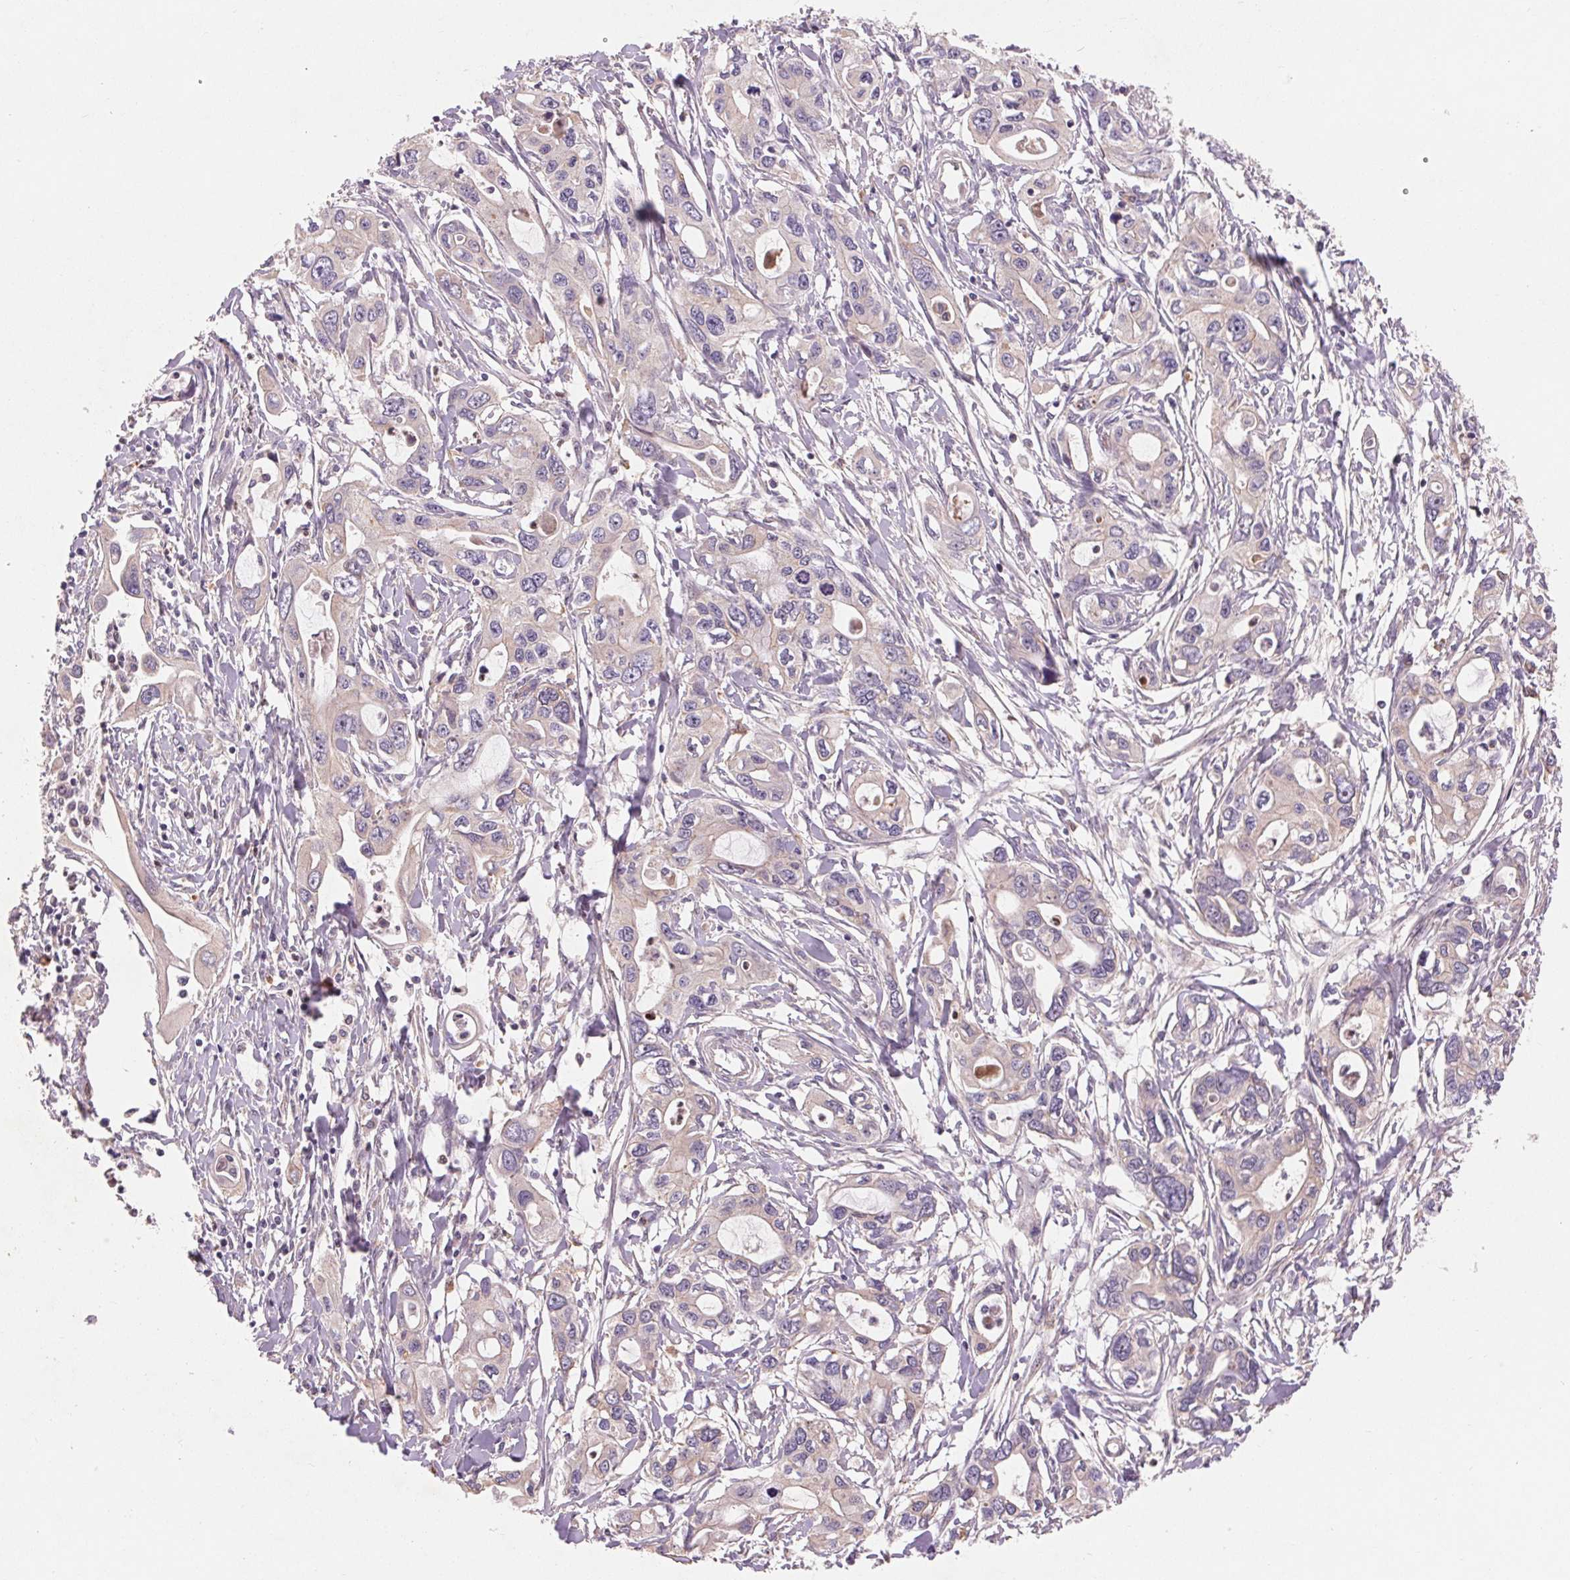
{"staining": {"intensity": "negative", "quantity": "none", "location": "none"}, "tissue": "pancreatic cancer", "cell_type": "Tumor cells", "image_type": "cancer", "snomed": [{"axis": "morphology", "description": "Adenocarcinoma, NOS"}, {"axis": "topography", "description": "Pancreas"}], "caption": "Immunohistochemistry micrograph of pancreatic cancer (adenocarcinoma) stained for a protein (brown), which shows no staining in tumor cells.", "gene": "RANBP3L", "patient": {"sex": "male", "age": 60}}